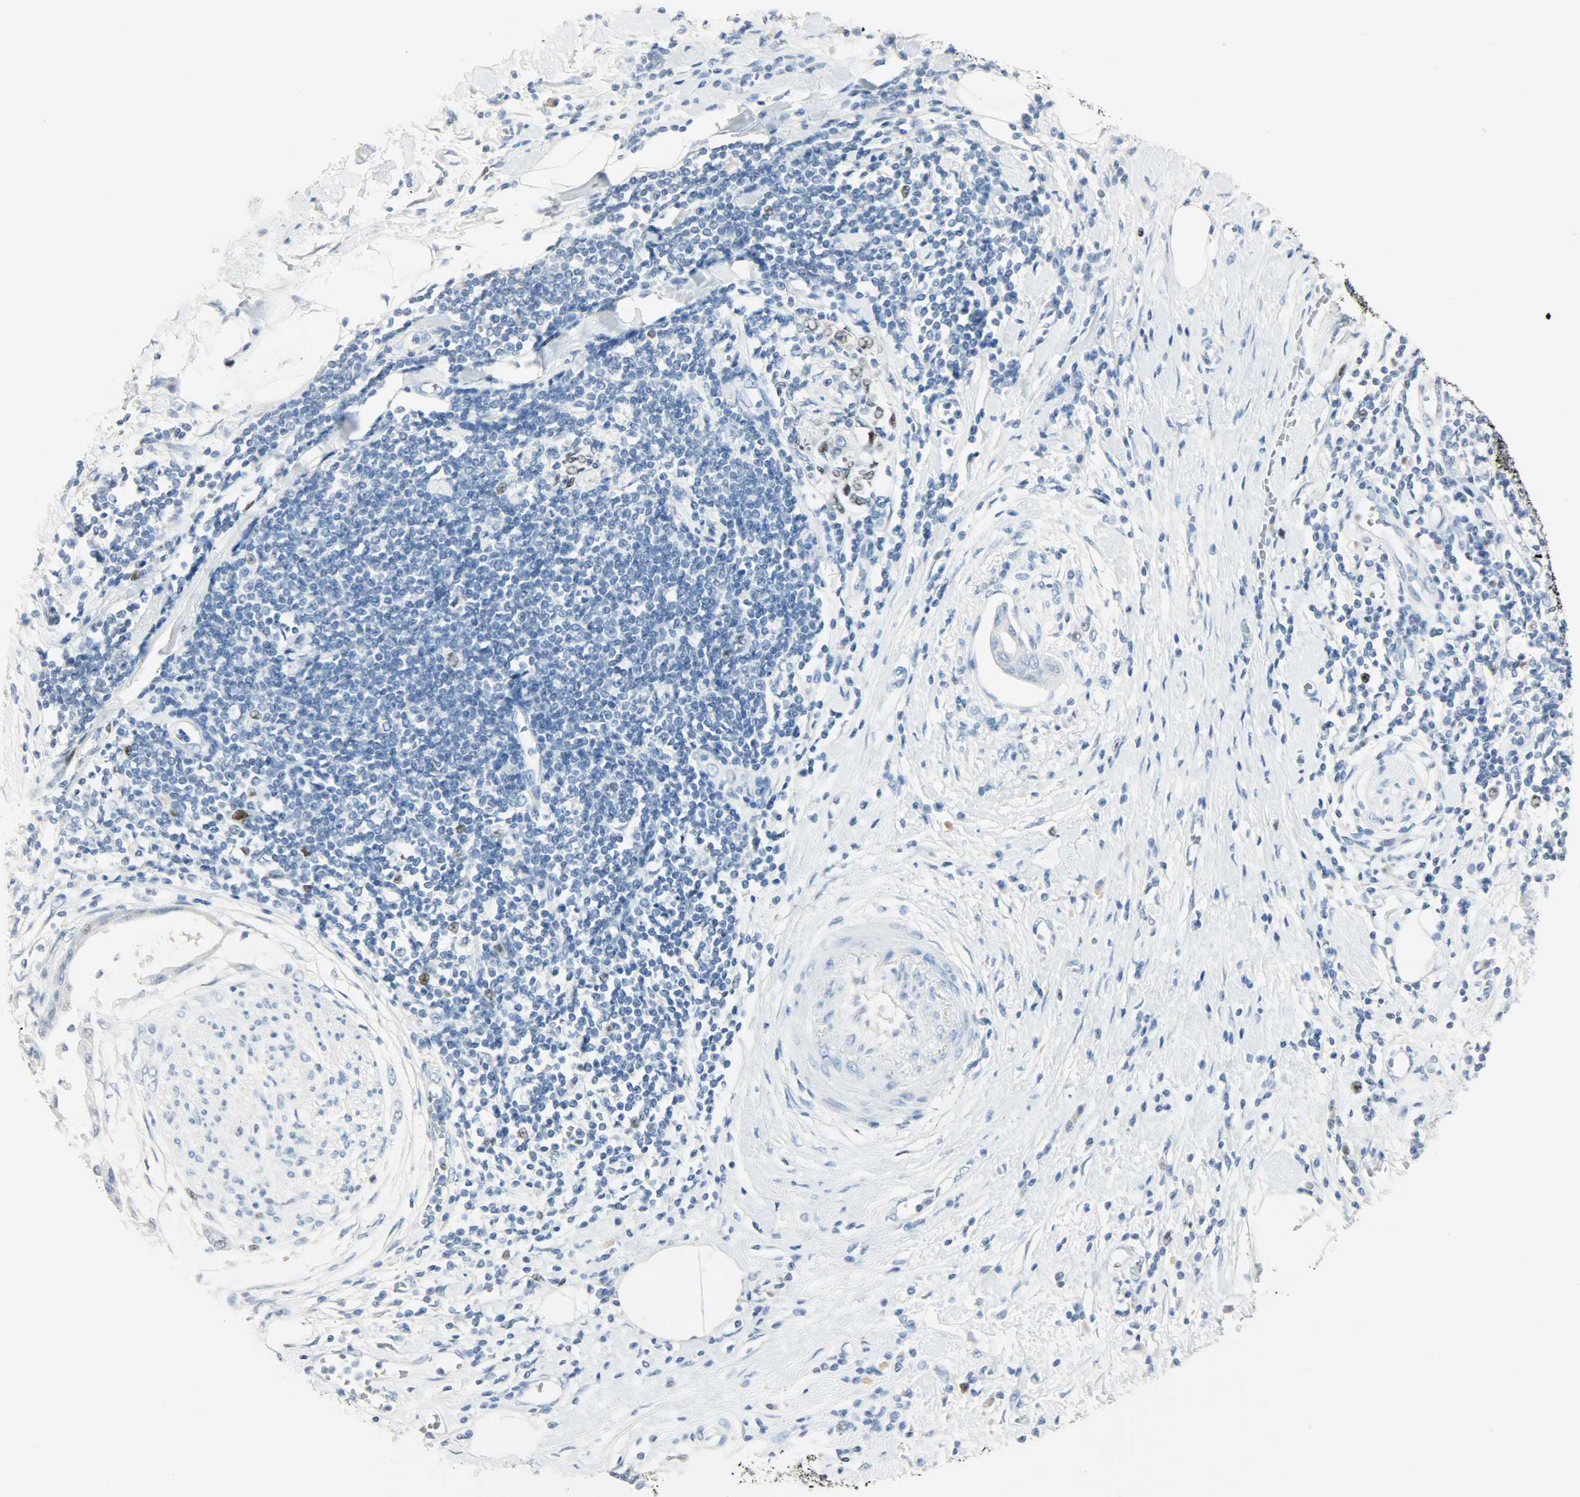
{"staining": {"intensity": "negative", "quantity": "none", "location": "none"}, "tissue": "pancreatic cancer", "cell_type": "Tumor cells", "image_type": "cancer", "snomed": [{"axis": "morphology", "description": "Adenocarcinoma, NOS"}, {"axis": "morphology", "description": "Adenocarcinoma, metastatic, NOS"}, {"axis": "topography", "description": "Lymph node"}, {"axis": "topography", "description": "Pancreas"}, {"axis": "topography", "description": "Duodenum"}], "caption": "The micrograph exhibits no staining of tumor cells in metastatic adenocarcinoma (pancreatic).", "gene": "HELLS", "patient": {"sex": "female", "age": 64}}